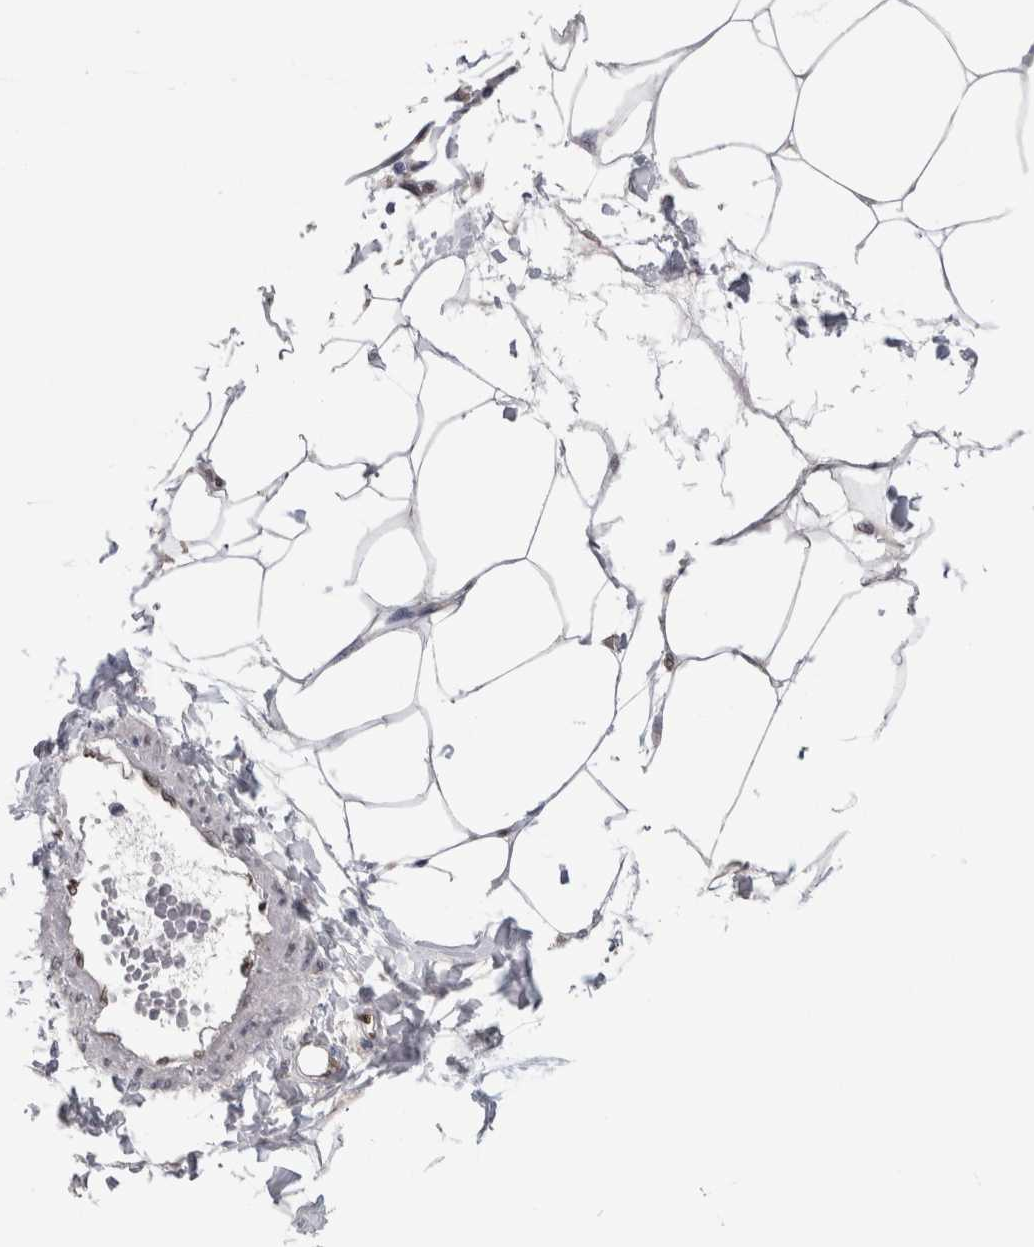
{"staining": {"intensity": "weak", "quantity": "<25%", "location": "nuclear"}, "tissue": "adipose tissue", "cell_type": "Adipocytes", "image_type": "normal", "snomed": [{"axis": "morphology", "description": "Normal tissue, NOS"}, {"axis": "morphology", "description": "Adenocarcinoma, NOS"}, {"axis": "topography", "description": "Colon"}, {"axis": "topography", "description": "Peripheral nerve tissue"}], "caption": "Adipocytes are negative for brown protein staining in normal adipose tissue. (DAB immunohistochemistry (IHC), high magnification).", "gene": "IL33", "patient": {"sex": "male", "age": 14}}